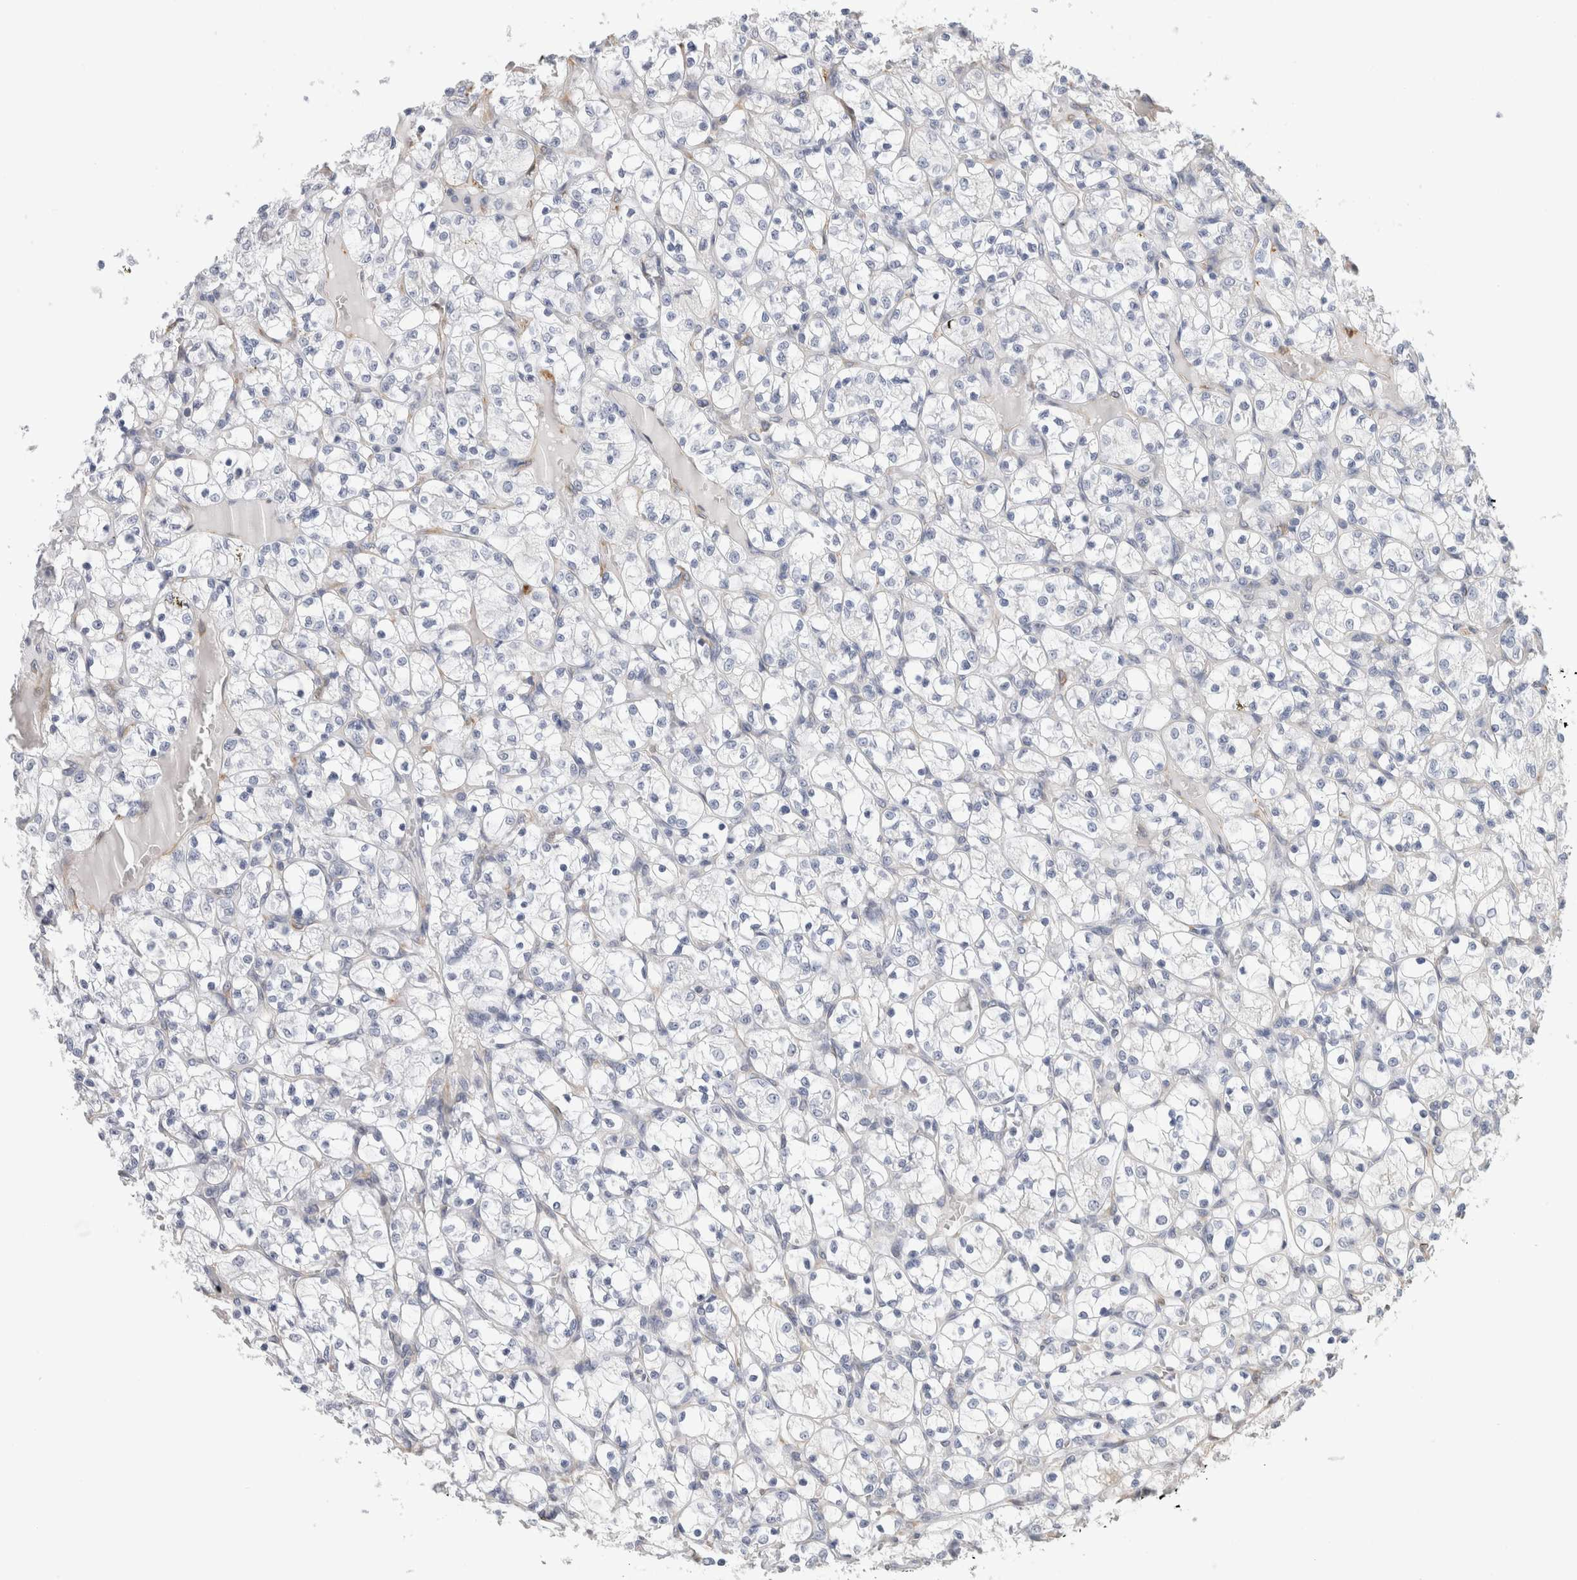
{"staining": {"intensity": "negative", "quantity": "none", "location": "none"}, "tissue": "renal cancer", "cell_type": "Tumor cells", "image_type": "cancer", "snomed": [{"axis": "morphology", "description": "Adenocarcinoma, NOS"}, {"axis": "topography", "description": "Kidney"}], "caption": "DAB (3,3'-diaminobenzidine) immunohistochemical staining of adenocarcinoma (renal) displays no significant expression in tumor cells.", "gene": "SYTL5", "patient": {"sex": "female", "age": 69}}